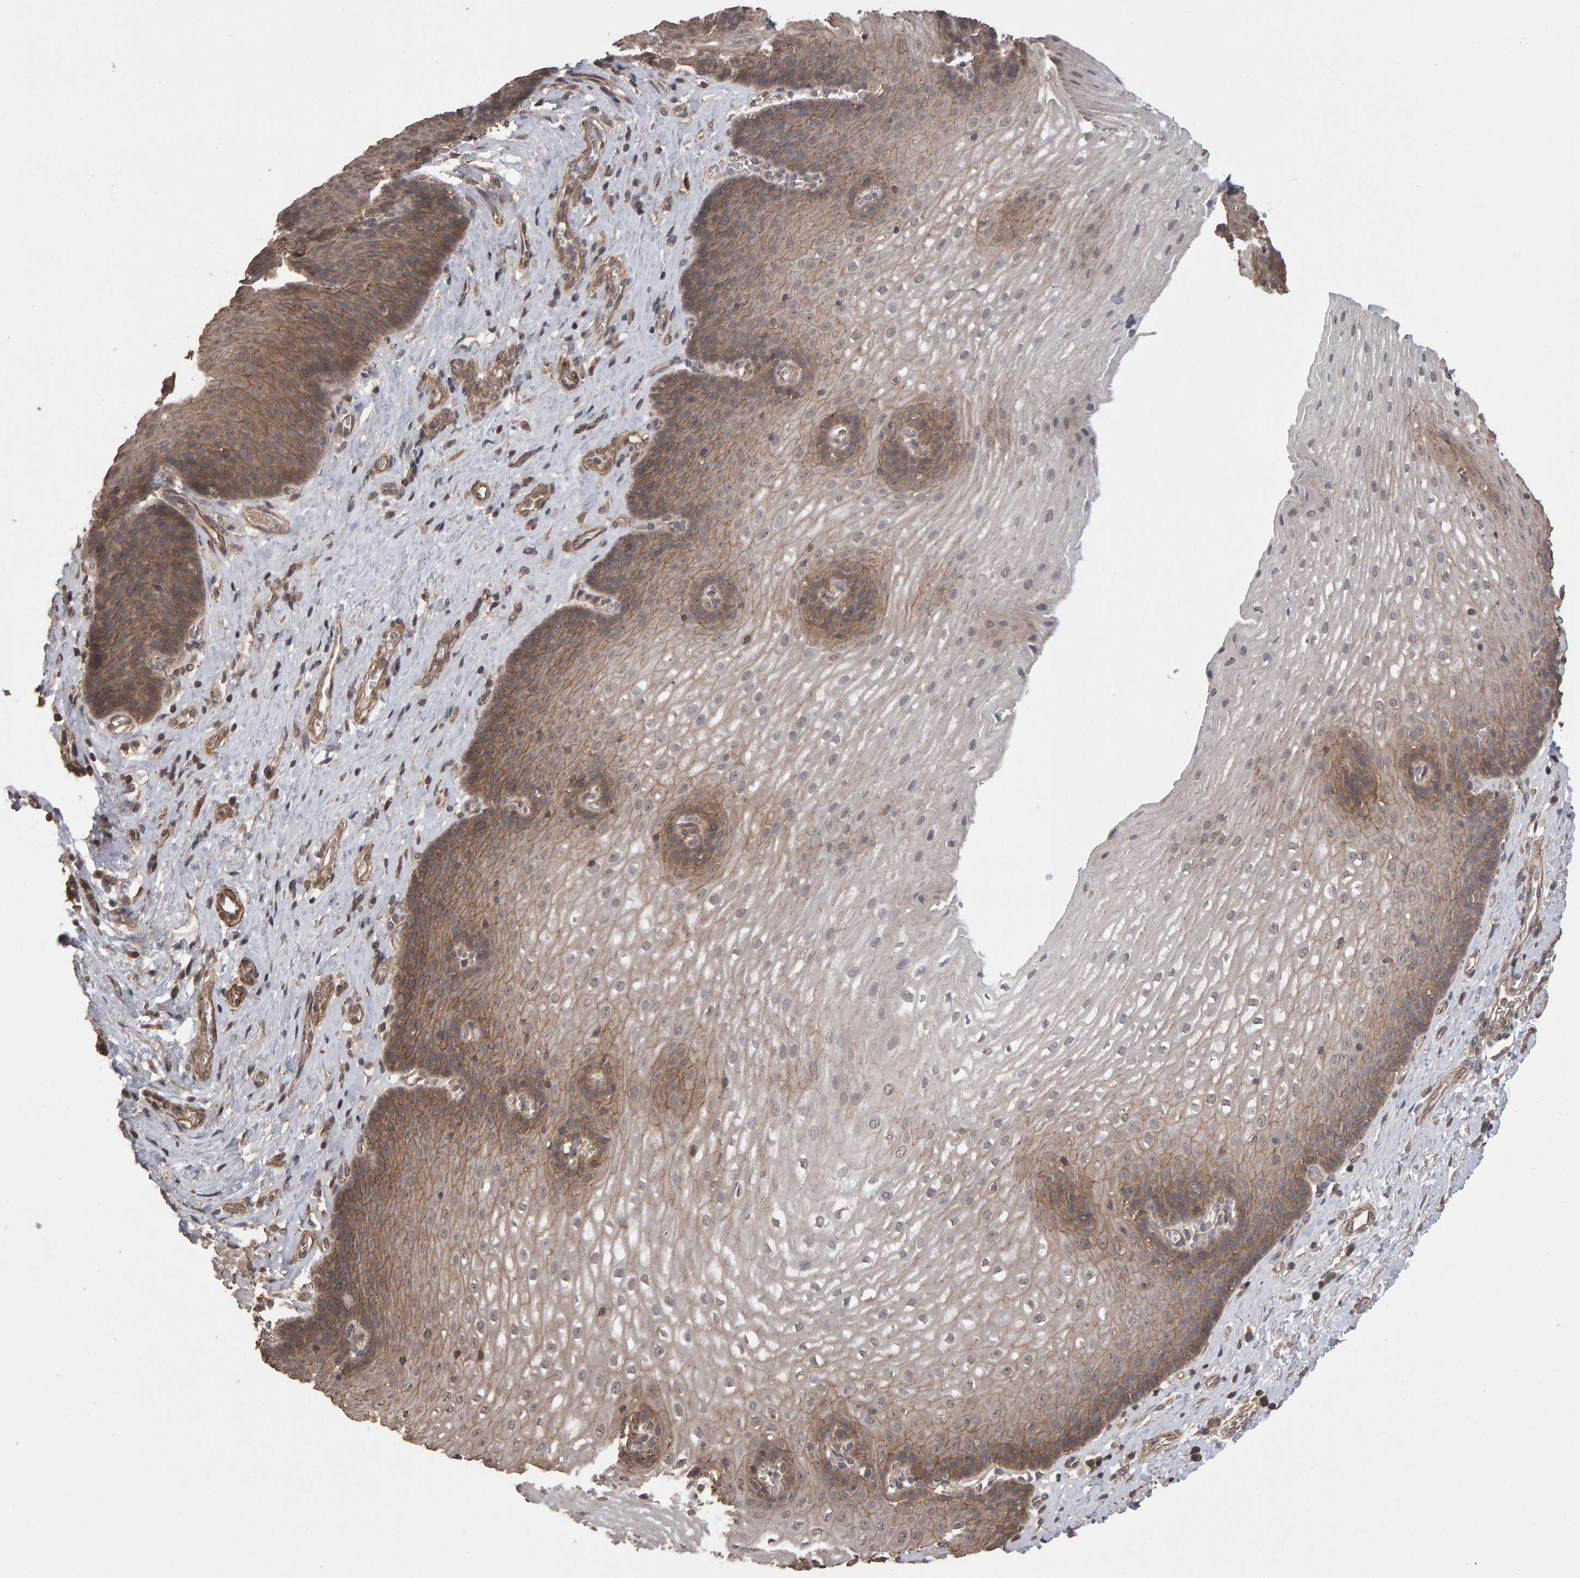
{"staining": {"intensity": "moderate", "quantity": ">75%", "location": "cytoplasmic/membranous"}, "tissue": "esophagus", "cell_type": "Squamous epithelial cells", "image_type": "normal", "snomed": [{"axis": "morphology", "description": "Normal tissue, NOS"}, {"axis": "topography", "description": "Esophagus"}], "caption": "Moderate cytoplasmic/membranous staining for a protein is present in about >75% of squamous epithelial cells of benign esophagus using IHC.", "gene": "SCRIB", "patient": {"sex": "male", "age": 48}}